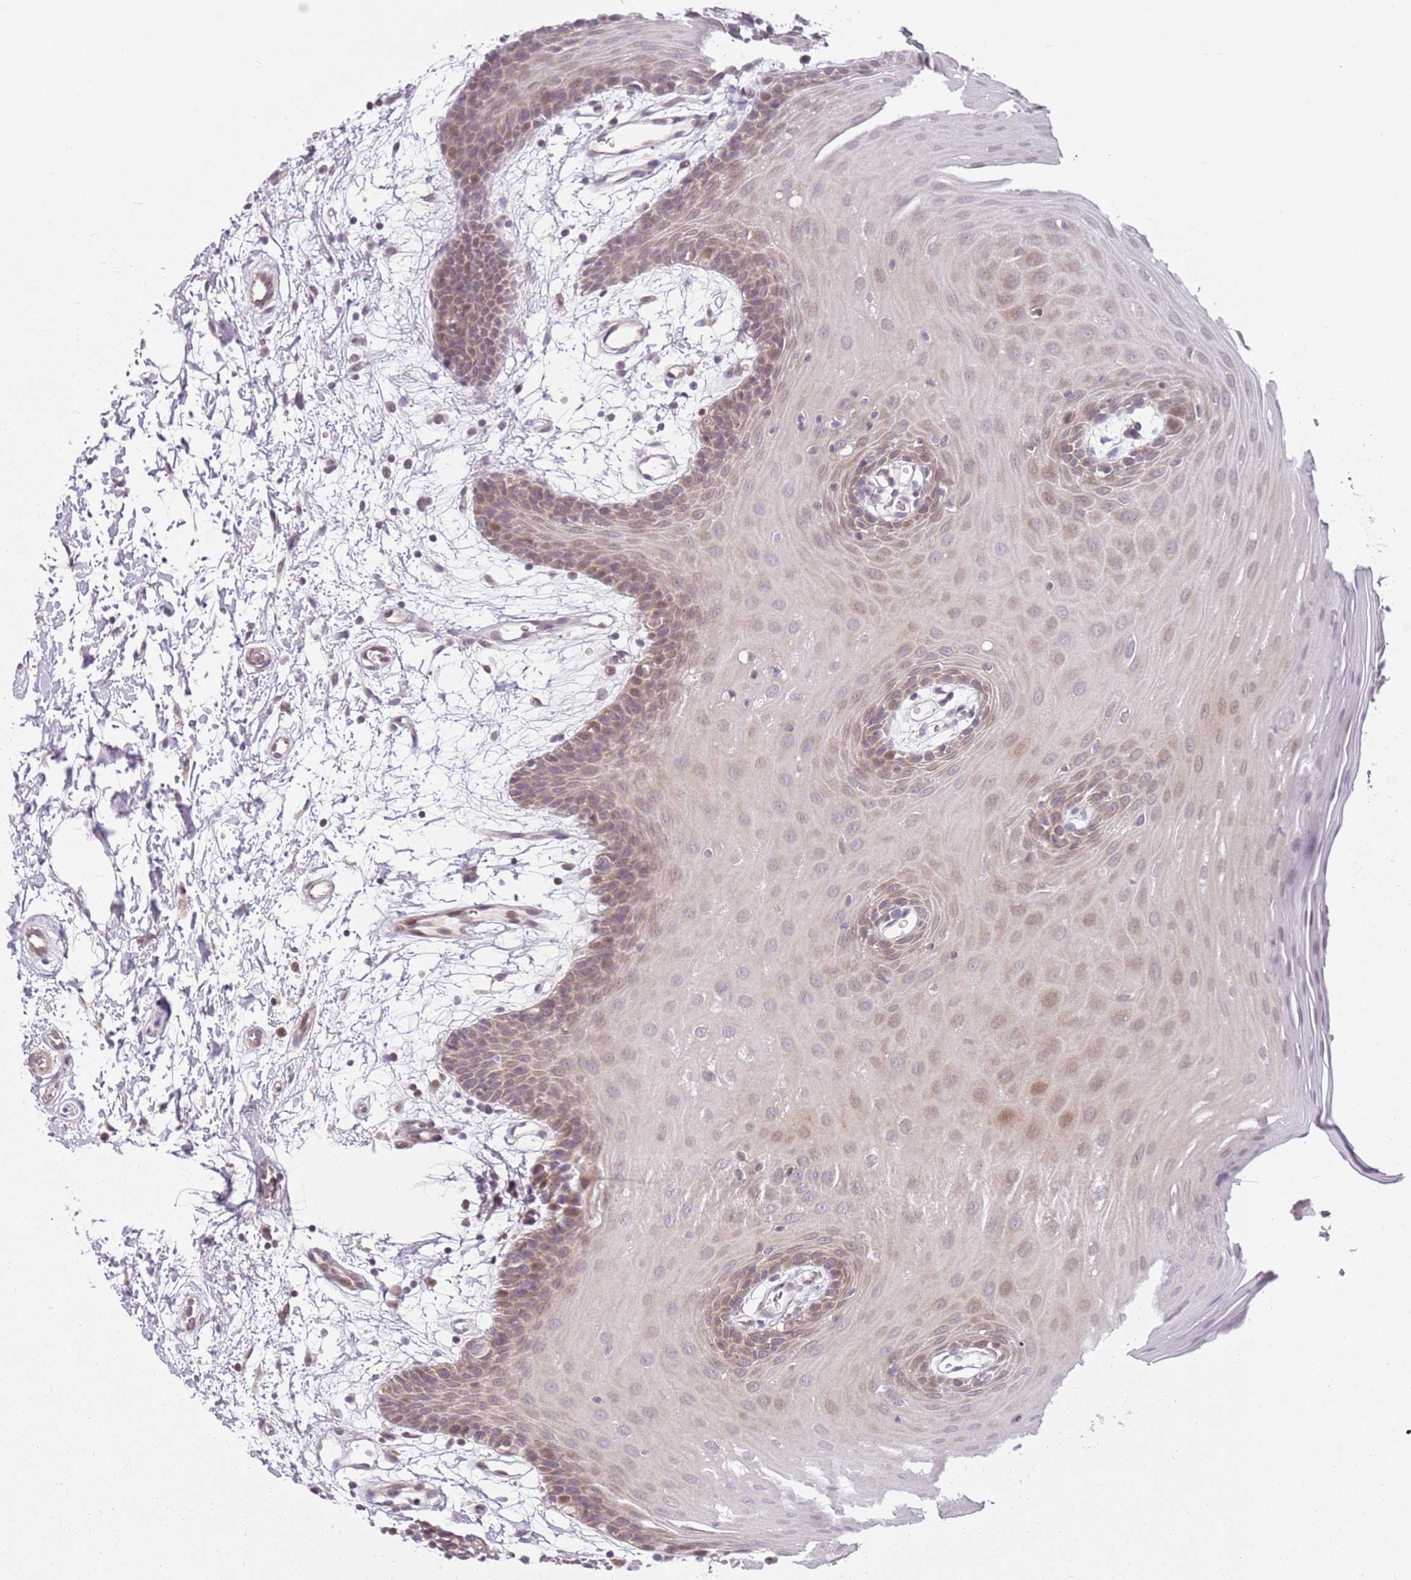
{"staining": {"intensity": "weak", "quantity": ">75%", "location": "cytoplasmic/membranous"}, "tissue": "oral mucosa", "cell_type": "Squamous epithelial cells", "image_type": "normal", "snomed": [{"axis": "morphology", "description": "Normal tissue, NOS"}, {"axis": "topography", "description": "Skeletal muscle"}, {"axis": "topography", "description": "Oral tissue"}, {"axis": "topography", "description": "Salivary gland"}, {"axis": "topography", "description": "Peripheral nerve tissue"}], "caption": "IHC of unremarkable oral mucosa demonstrates low levels of weak cytoplasmic/membranous staining in about >75% of squamous epithelial cells. (DAB (3,3'-diaminobenzidine) IHC with brightfield microscopy, high magnification).", "gene": "DEFB116", "patient": {"sex": "male", "age": 54}}